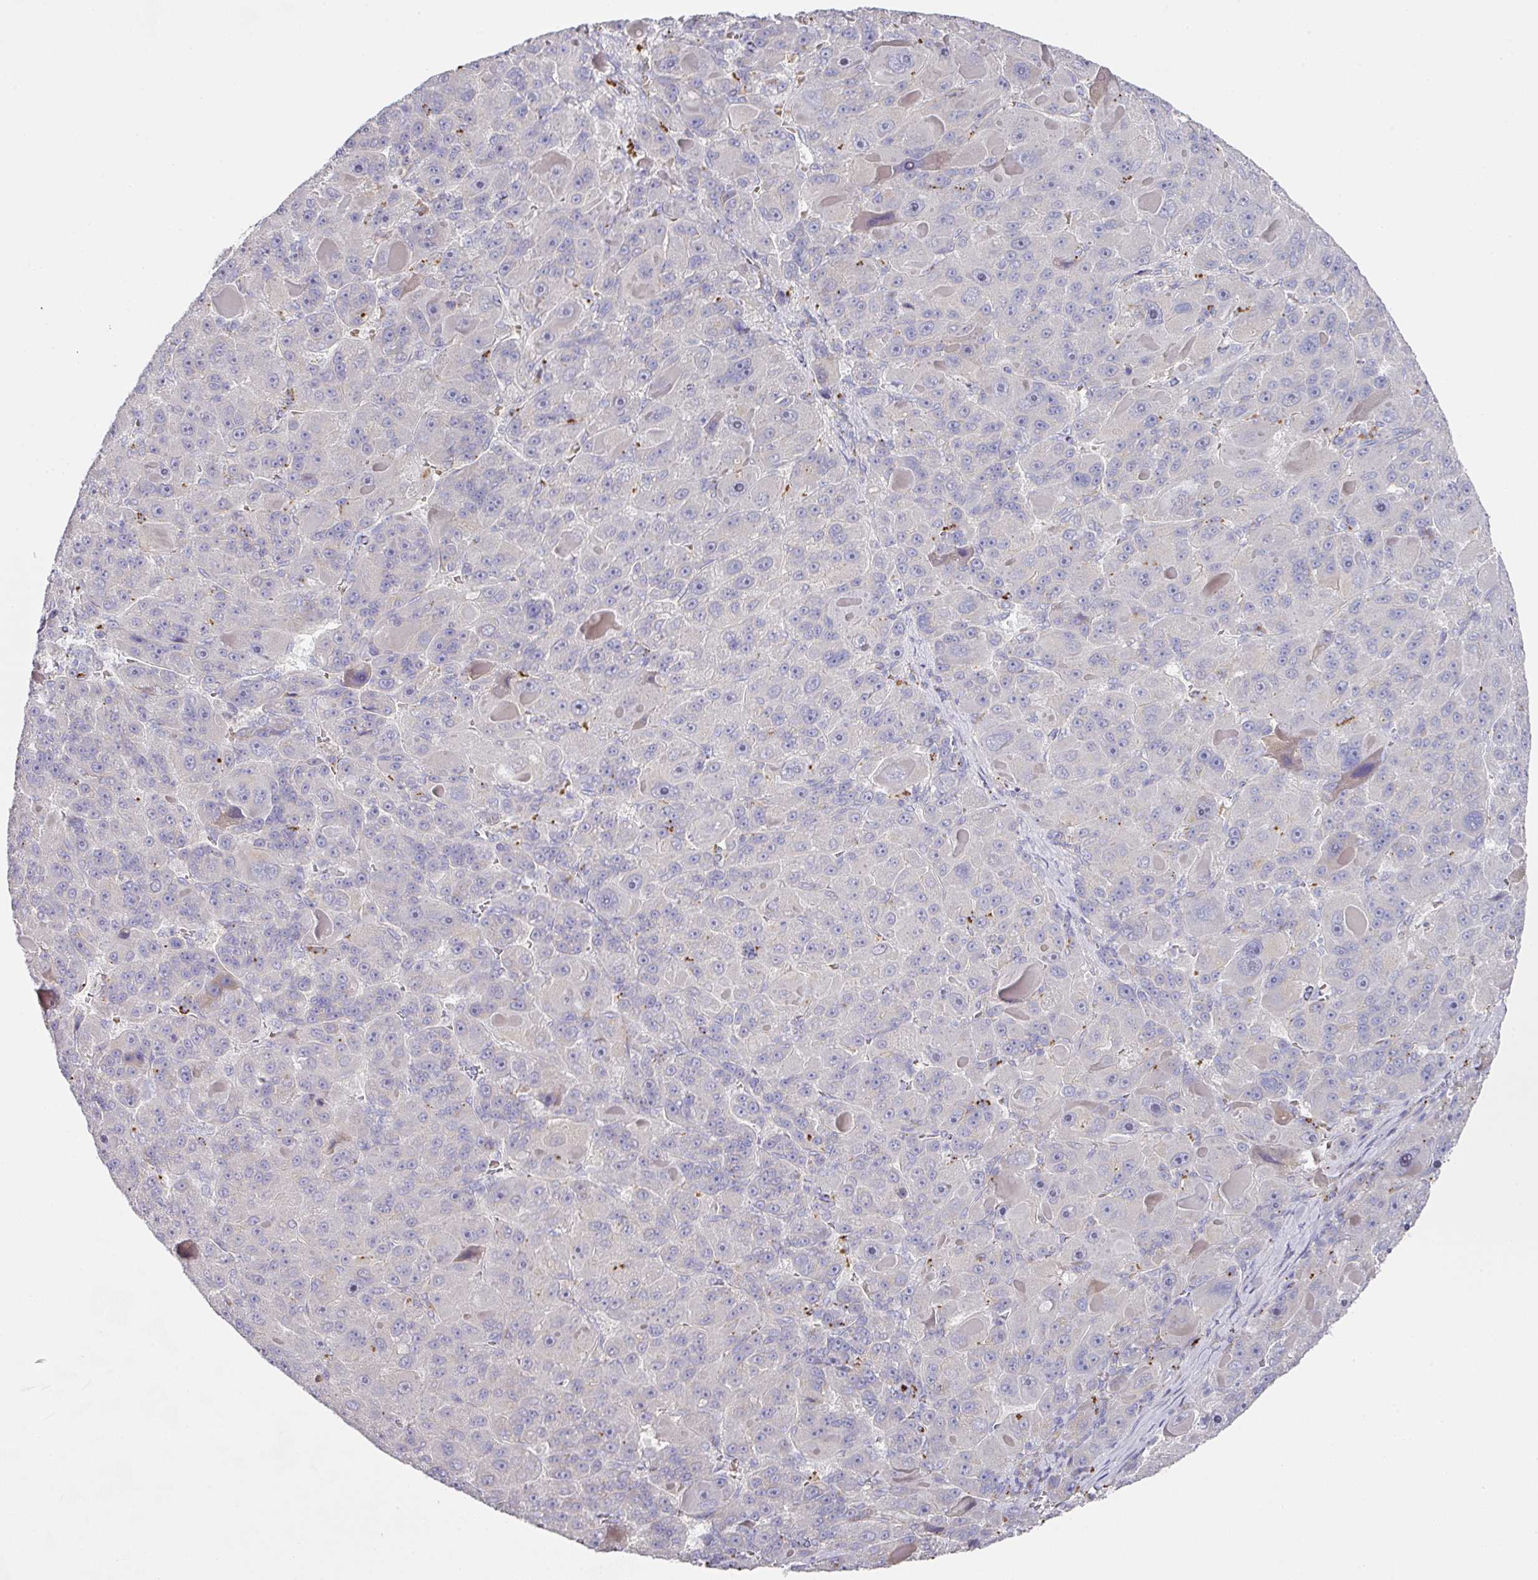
{"staining": {"intensity": "negative", "quantity": "none", "location": "none"}, "tissue": "liver cancer", "cell_type": "Tumor cells", "image_type": "cancer", "snomed": [{"axis": "morphology", "description": "Carcinoma, Hepatocellular, NOS"}, {"axis": "topography", "description": "Liver"}], "caption": "Human liver cancer stained for a protein using immunohistochemistry (IHC) shows no expression in tumor cells.", "gene": "TARM1", "patient": {"sex": "male", "age": 76}}